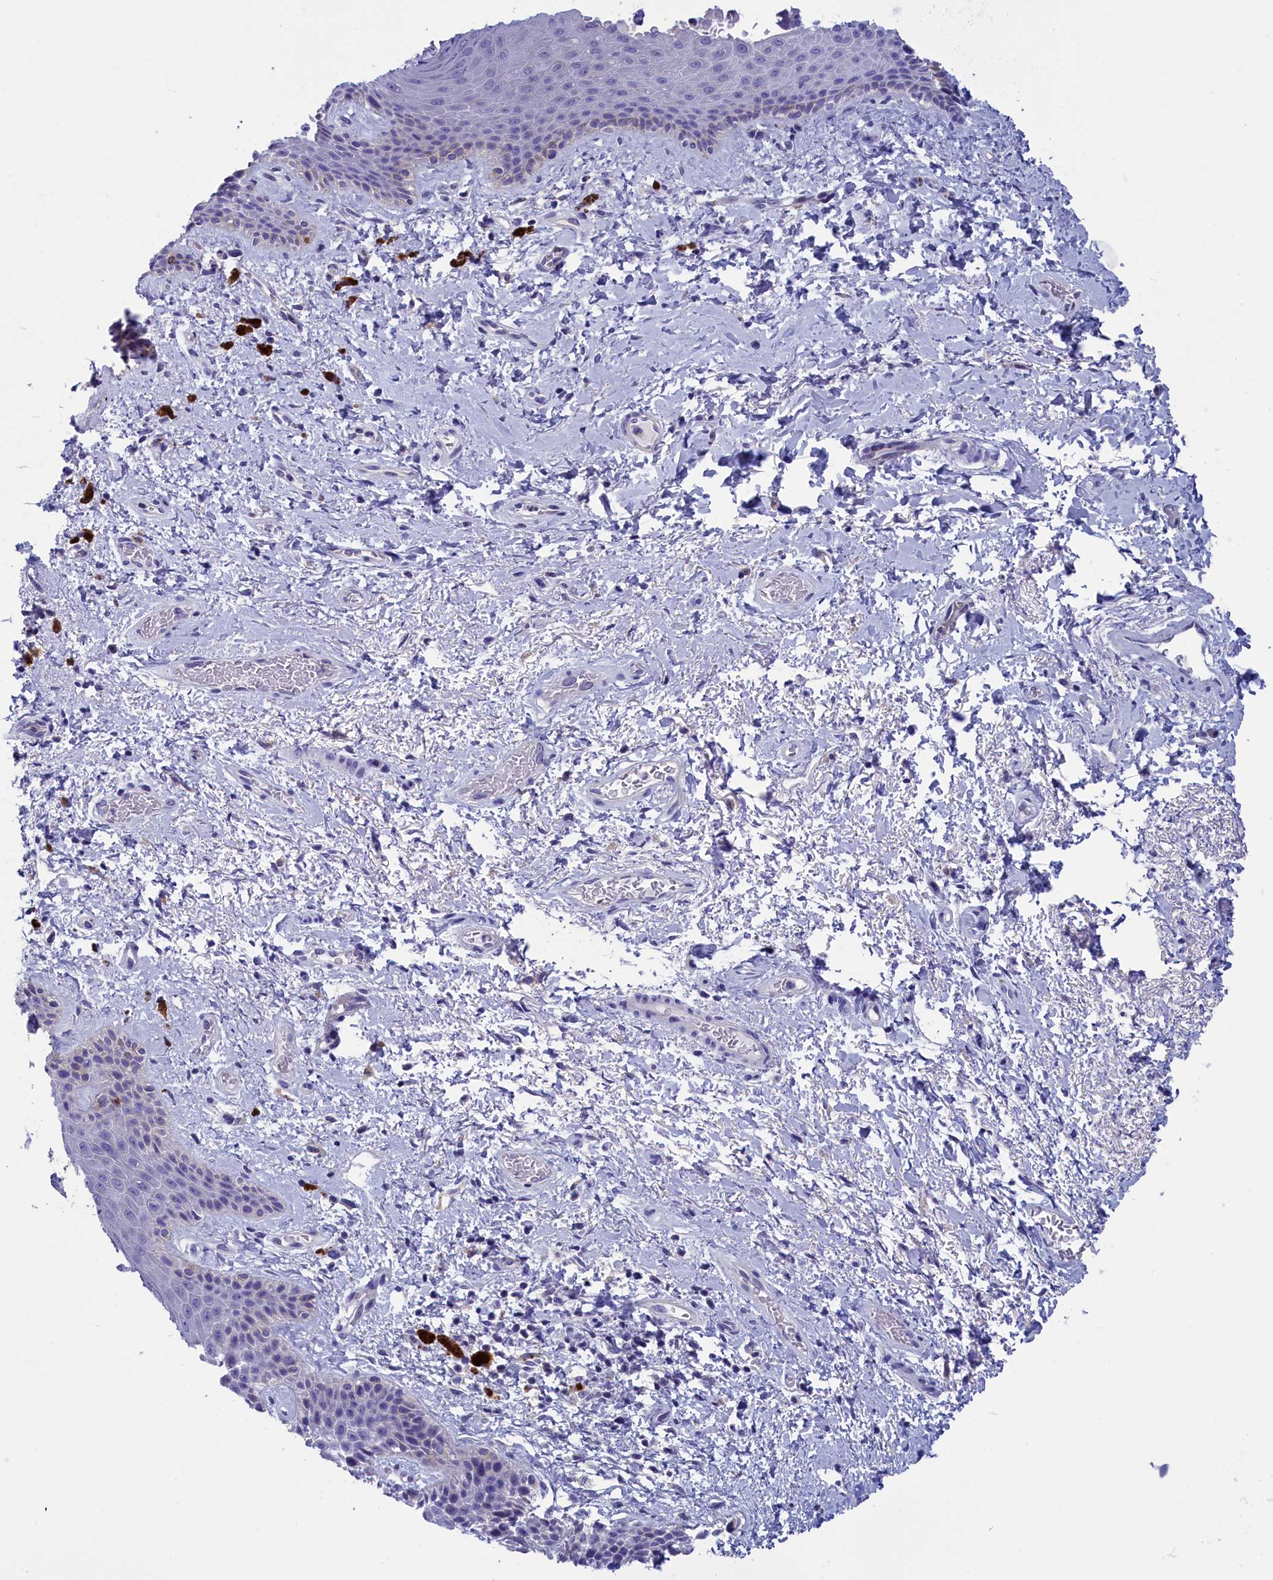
{"staining": {"intensity": "negative", "quantity": "none", "location": "none"}, "tissue": "skin", "cell_type": "Epidermal cells", "image_type": "normal", "snomed": [{"axis": "morphology", "description": "Normal tissue, NOS"}, {"axis": "topography", "description": "Anal"}], "caption": "This histopathology image is of unremarkable skin stained with immunohistochemistry to label a protein in brown with the nuclei are counter-stained blue. There is no expression in epidermal cells. The staining is performed using DAB (3,3'-diaminobenzidine) brown chromogen with nuclei counter-stained in using hematoxylin.", "gene": "VPS35L", "patient": {"sex": "female", "age": 46}}